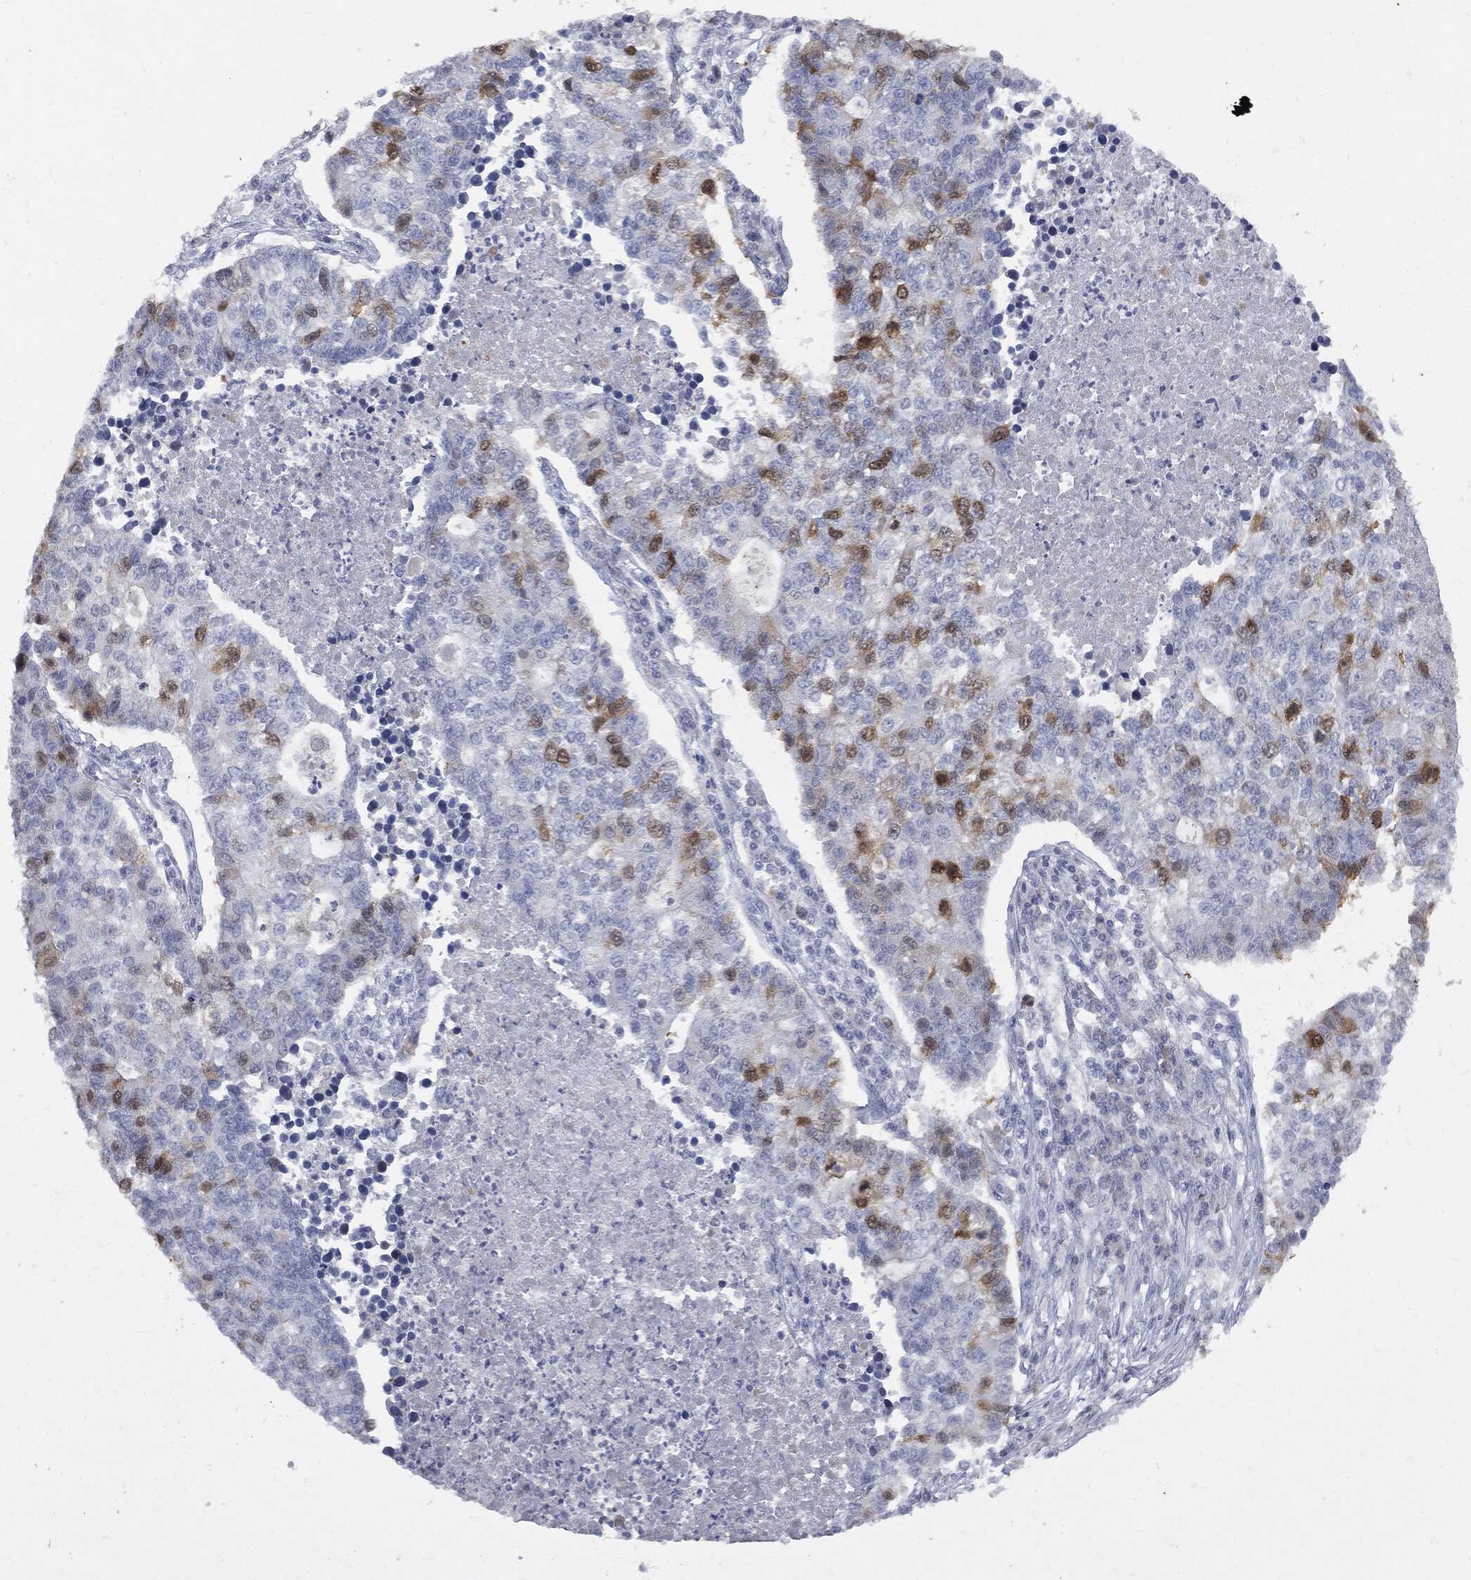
{"staining": {"intensity": "strong", "quantity": "<25%", "location": "cytoplasmic/membranous"}, "tissue": "lung cancer", "cell_type": "Tumor cells", "image_type": "cancer", "snomed": [{"axis": "morphology", "description": "Adenocarcinoma, NOS"}, {"axis": "topography", "description": "Lung"}], "caption": "IHC of lung cancer exhibits medium levels of strong cytoplasmic/membranous staining in approximately <25% of tumor cells. The protein of interest is shown in brown color, while the nuclei are stained blue.", "gene": "UBE2C", "patient": {"sex": "male", "age": 57}}